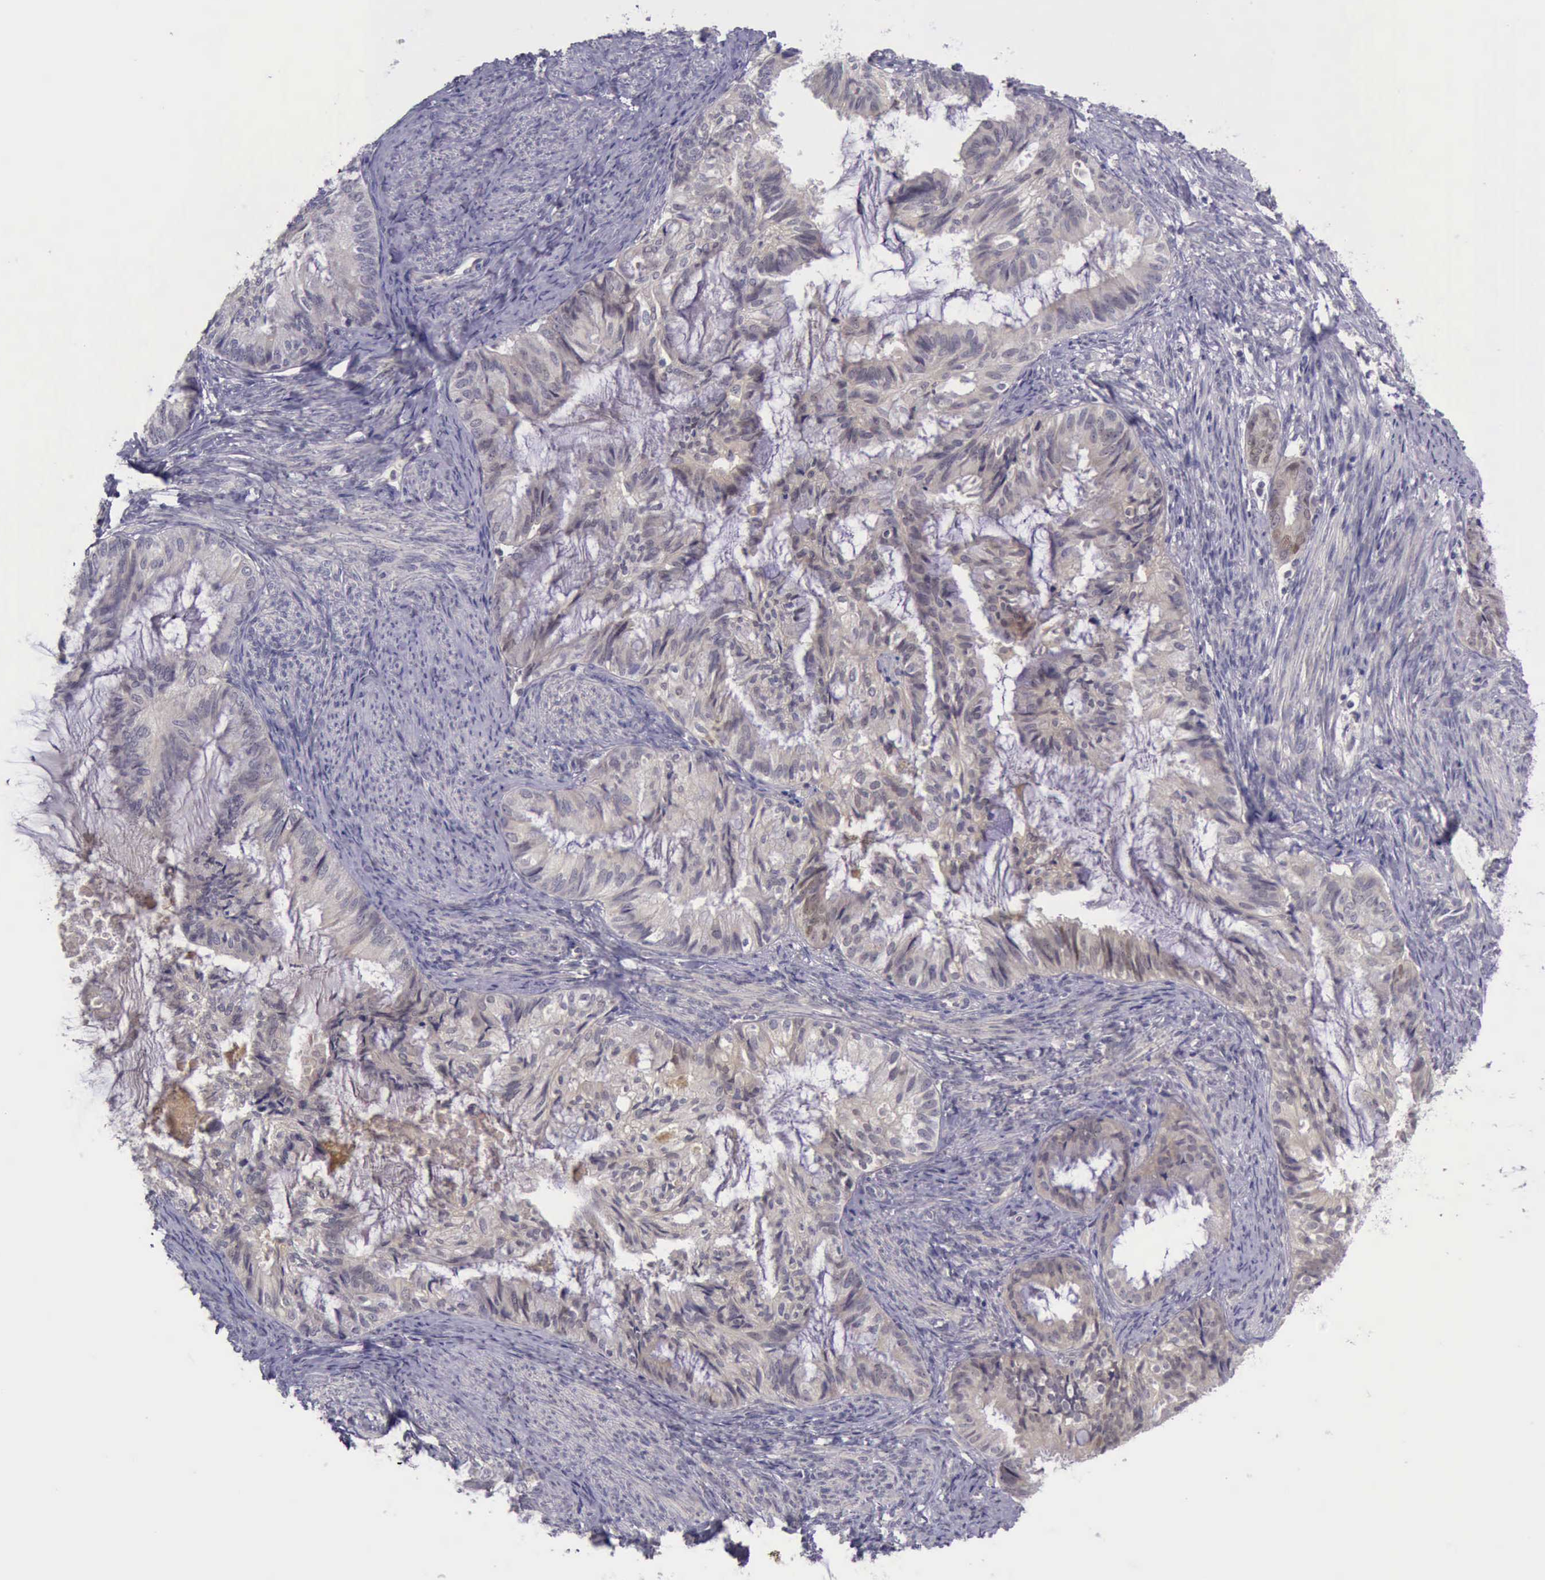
{"staining": {"intensity": "weak", "quantity": ">75%", "location": "cytoplasmic/membranous"}, "tissue": "endometrial cancer", "cell_type": "Tumor cells", "image_type": "cancer", "snomed": [{"axis": "morphology", "description": "Adenocarcinoma, NOS"}, {"axis": "topography", "description": "Endometrium"}], "caption": "This is a histology image of immunohistochemistry (IHC) staining of endometrial adenocarcinoma, which shows weak expression in the cytoplasmic/membranous of tumor cells.", "gene": "ARNT2", "patient": {"sex": "female", "age": 86}}